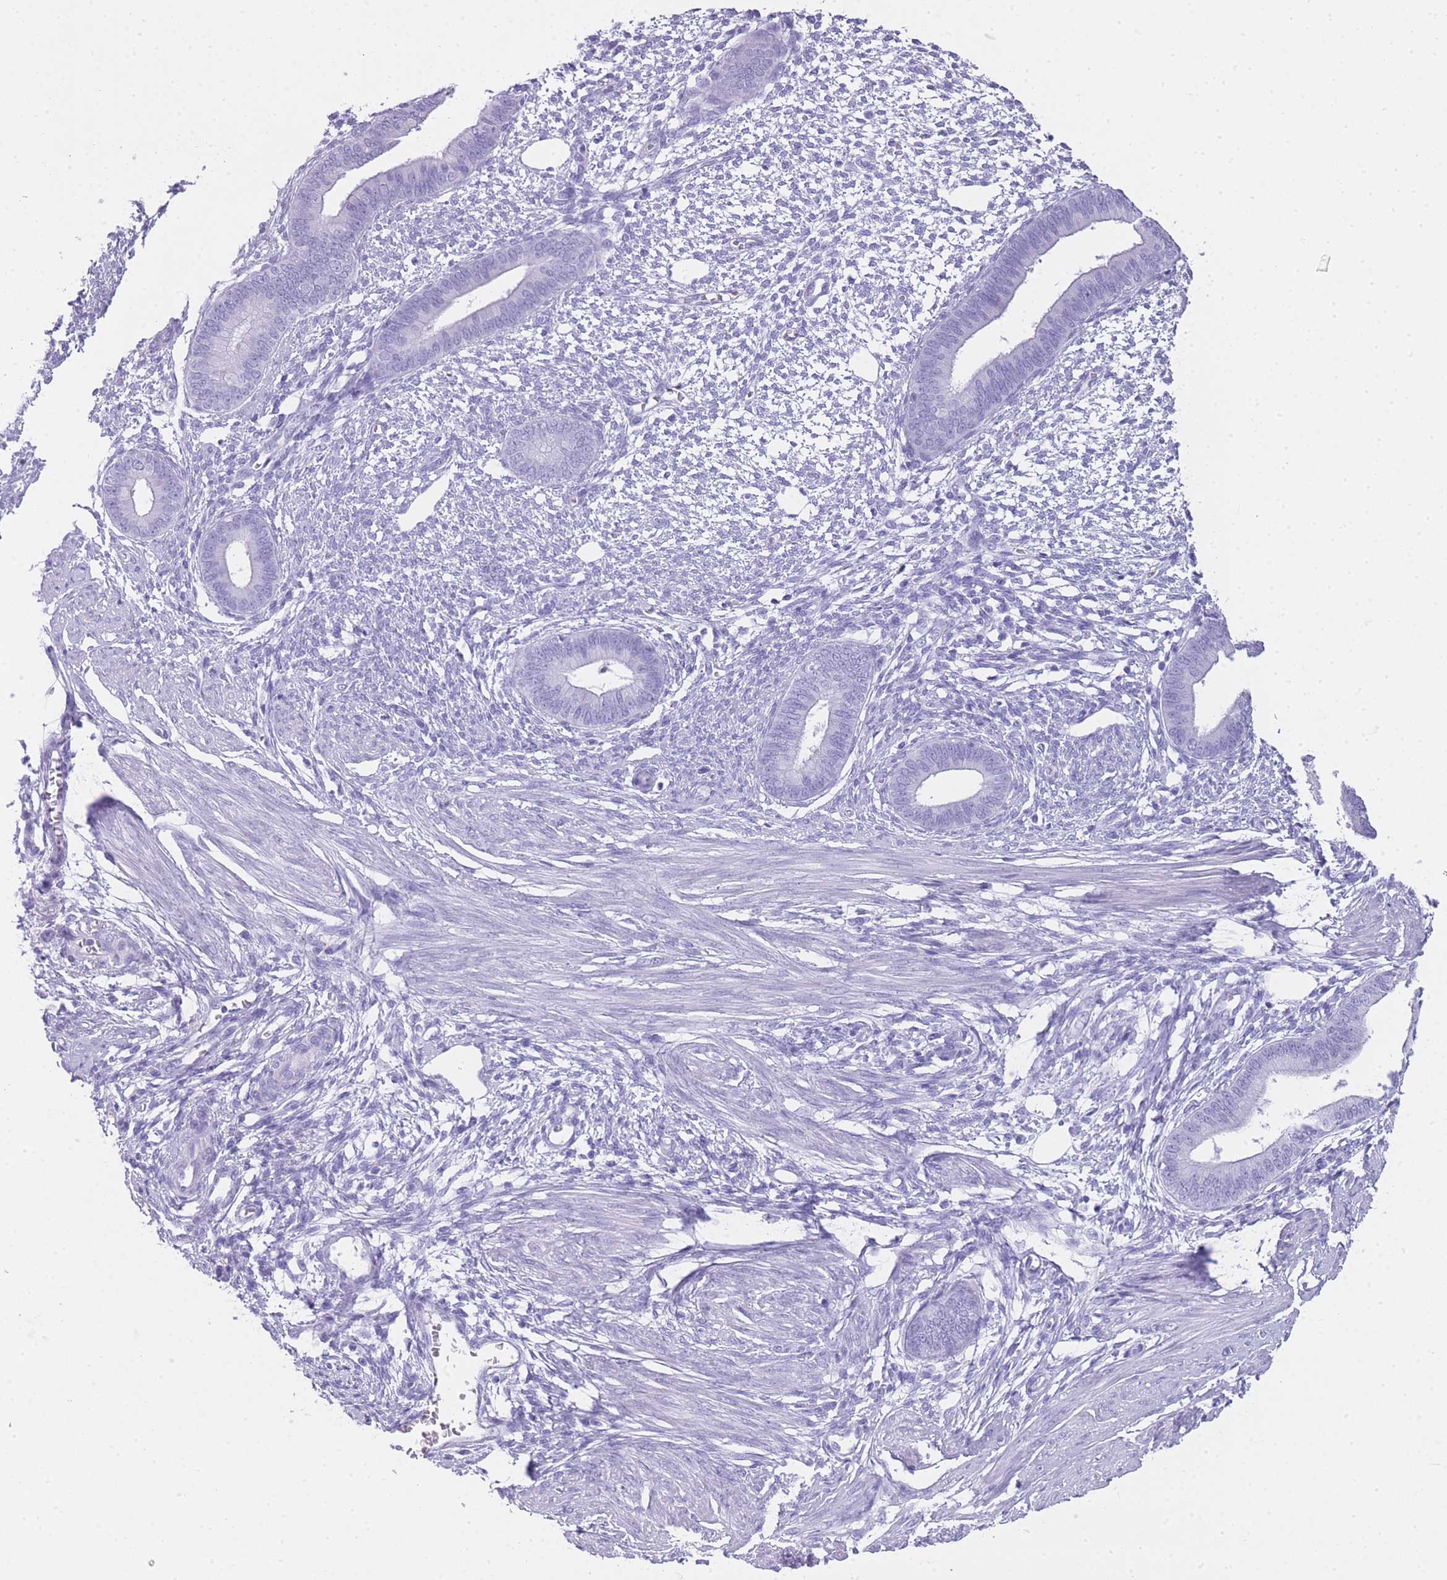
{"staining": {"intensity": "negative", "quantity": "none", "location": "none"}, "tissue": "endometrium", "cell_type": "Cells in endometrial stroma", "image_type": "normal", "snomed": [{"axis": "morphology", "description": "Normal tissue, NOS"}, {"axis": "topography", "description": "Endometrium"}], "caption": "A high-resolution micrograph shows immunohistochemistry (IHC) staining of unremarkable endometrium, which demonstrates no significant expression in cells in endometrial stroma.", "gene": "INS", "patient": {"sex": "female", "age": 46}}